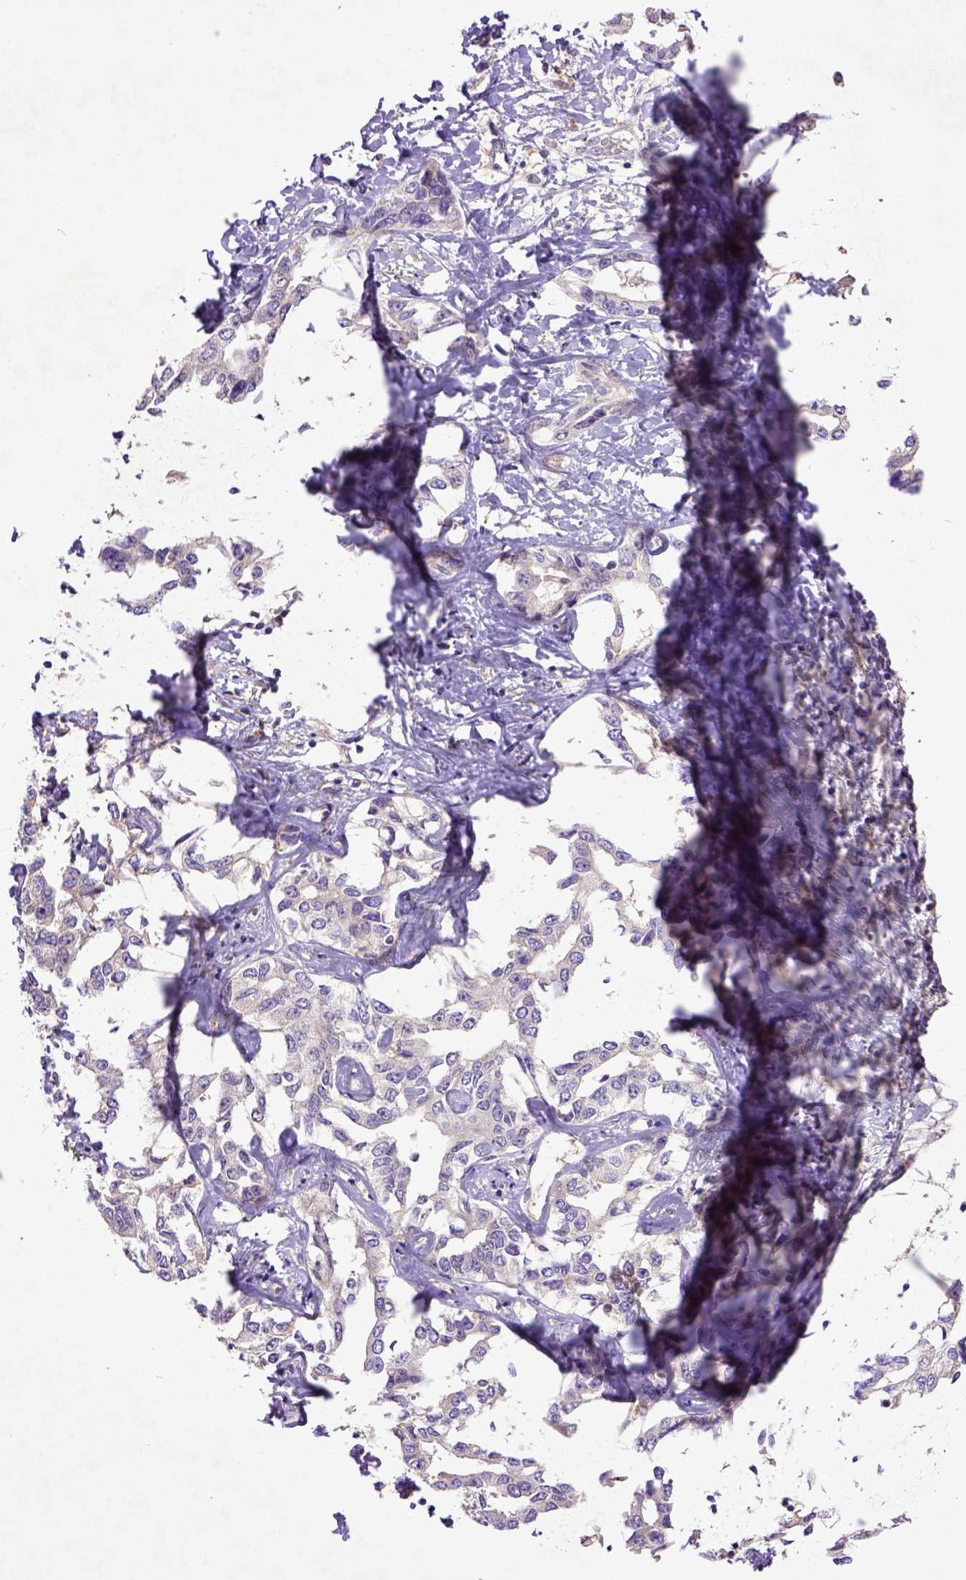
{"staining": {"intensity": "negative", "quantity": "none", "location": "none"}, "tissue": "liver cancer", "cell_type": "Tumor cells", "image_type": "cancer", "snomed": [{"axis": "morphology", "description": "Cholangiocarcinoma"}, {"axis": "topography", "description": "Liver"}], "caption": "This is an immunohistochemistry photomicrograph of liver cancer (cholangiocarcinoma). There is no staining in tumor cells.", "gene": "DEPDC1B", "patient": {"sex": "male", "age": 59}}